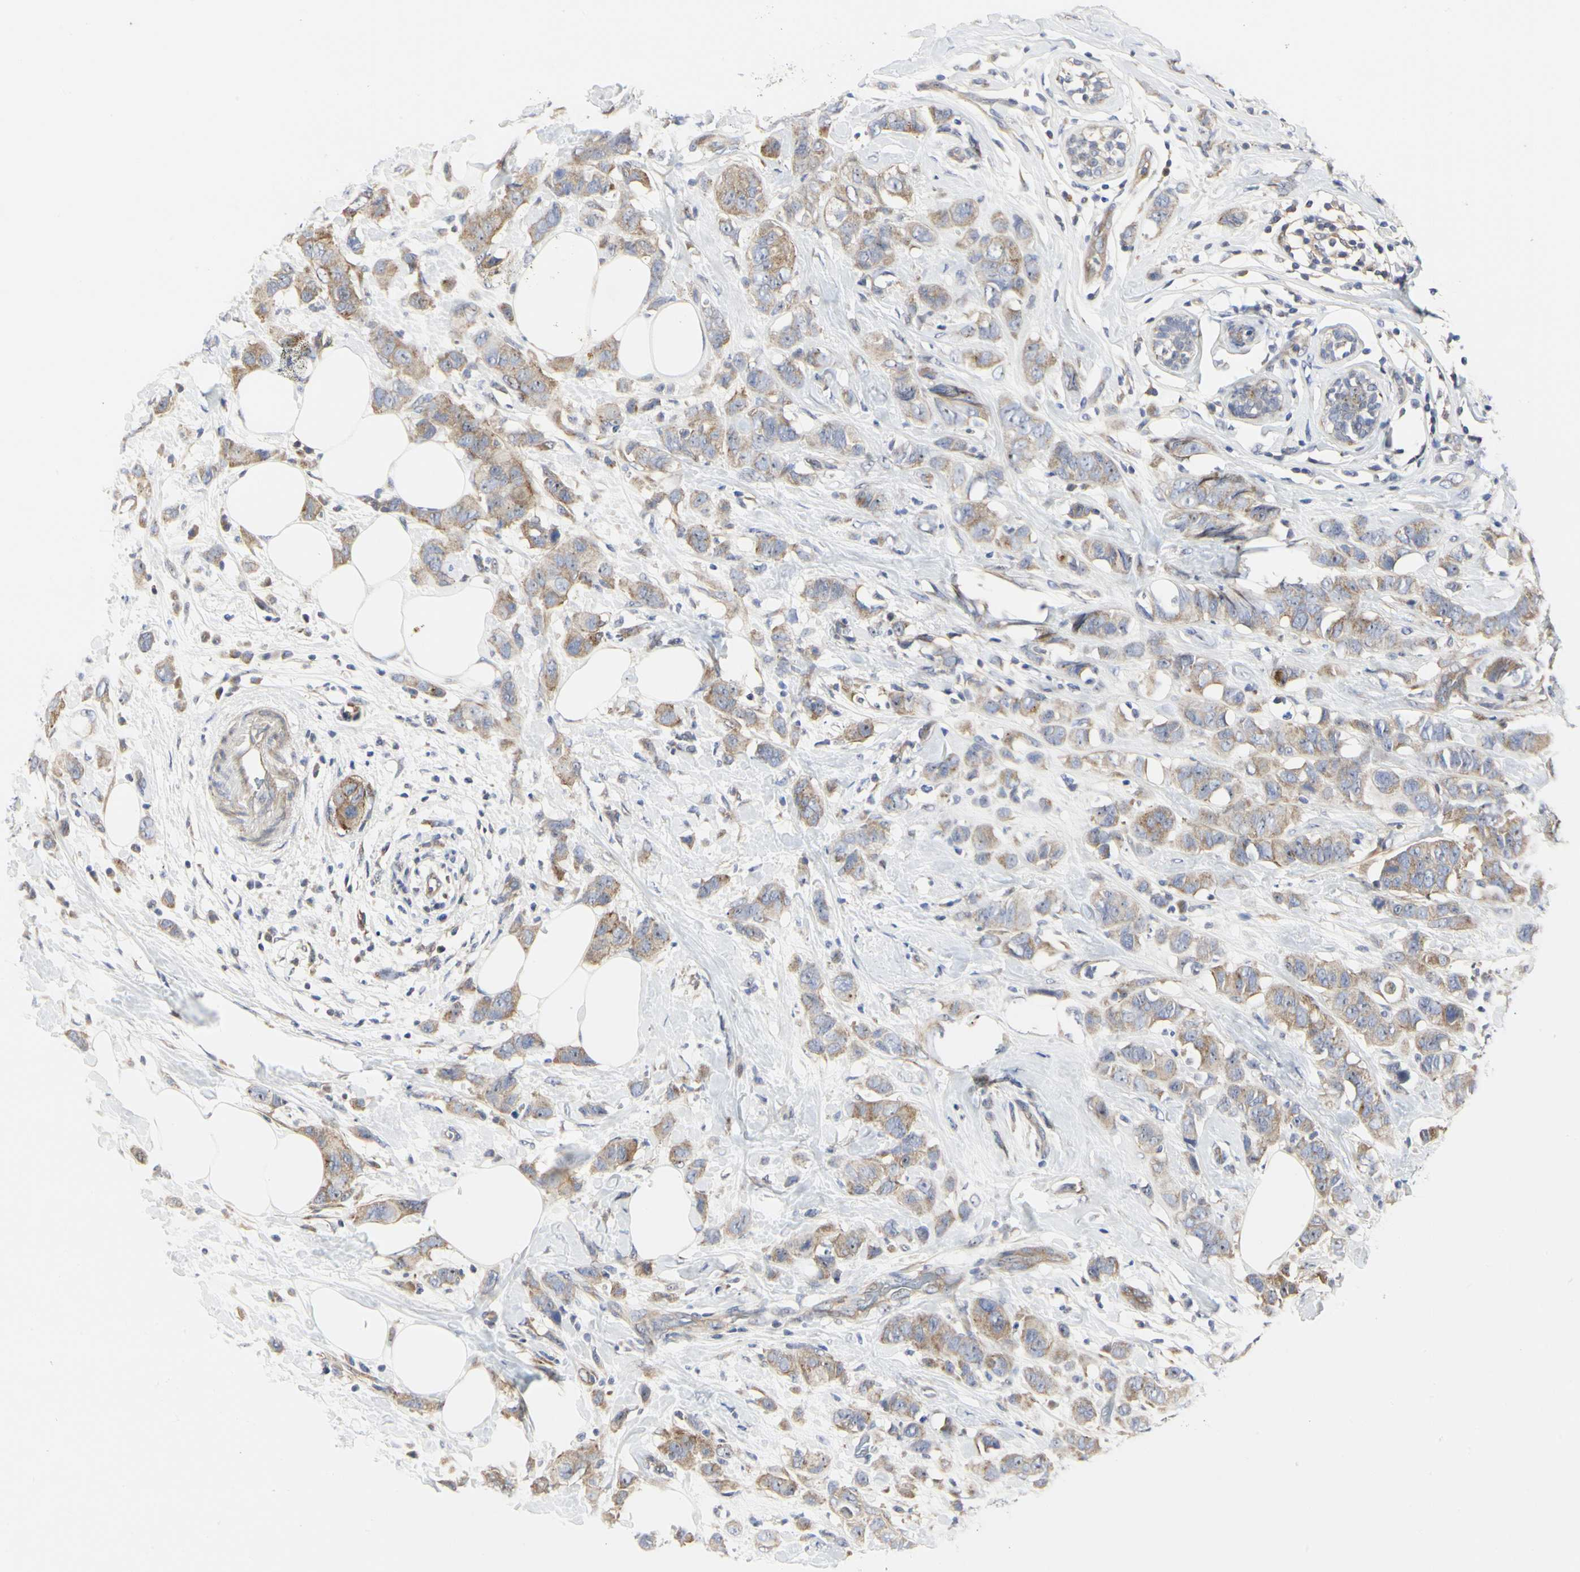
{"staining": {"intensity": "weak", "quantity": ">75%", "location": "cytoplasmic/membranous"}, "tissue": "breast cancer", "cell_type": "Tumor cells", "image_type": "cancer", "snomed": [{"axis": "morphology", "description": "Normal tissue, NOS"}, {"axis": "morphology", "description": "Duct carcinoma"}, {"axis": "topography", "description": "Breast"}], "caption": "This photomicrograph shows breast cancer stained with immunohistochemistry to label a protein in brown. The cytoplasmic/membranous of tumor cells show weak positivity for the protein. Nuclei are counter-stained blue.", "gene": "SHANK2", "patient": {"sex": "female", "age": 50}}